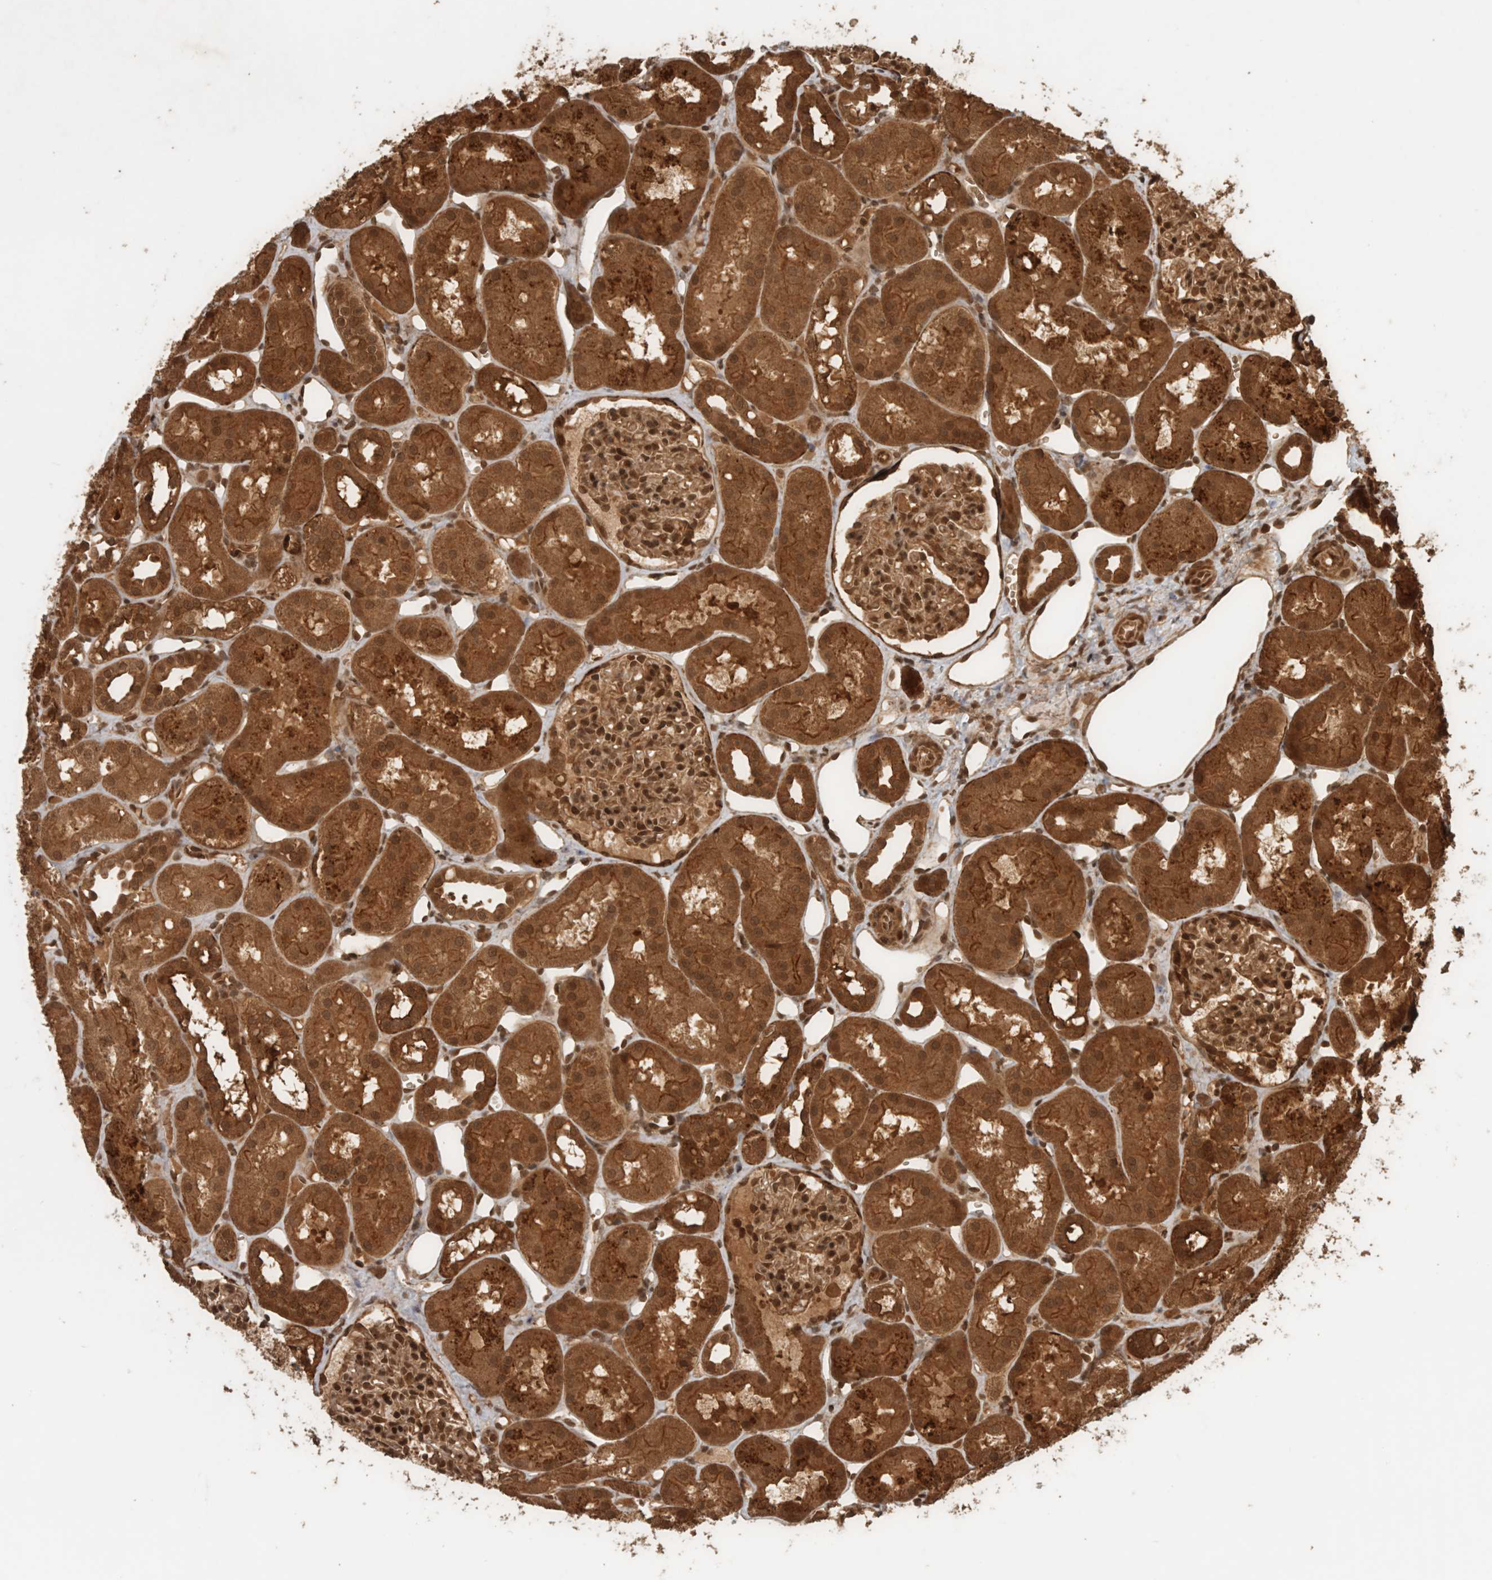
{"staining": {"intensity": "moderate", "quantity": ">75%", "location": "nuclear"}, "tissue": "kidney", "cell_type": "Cells in glomeruli", "image_type": "normal", "snomed": [{"axis": "morphology", "description": "Normal tissue, NOS"}, {"axis": "topography", "description": "Kidney"}], "caption": "High-magnification brightfield microscopy of normal kidney stained with DAB (brown) and counterstained with hematoxylin (blue). cells in glomeruli exhibit moderate nuclear staining is seen in approximately>75% of cells.", "gene": "CNTROB", "patient": {"sex": "male", "age": 16}}